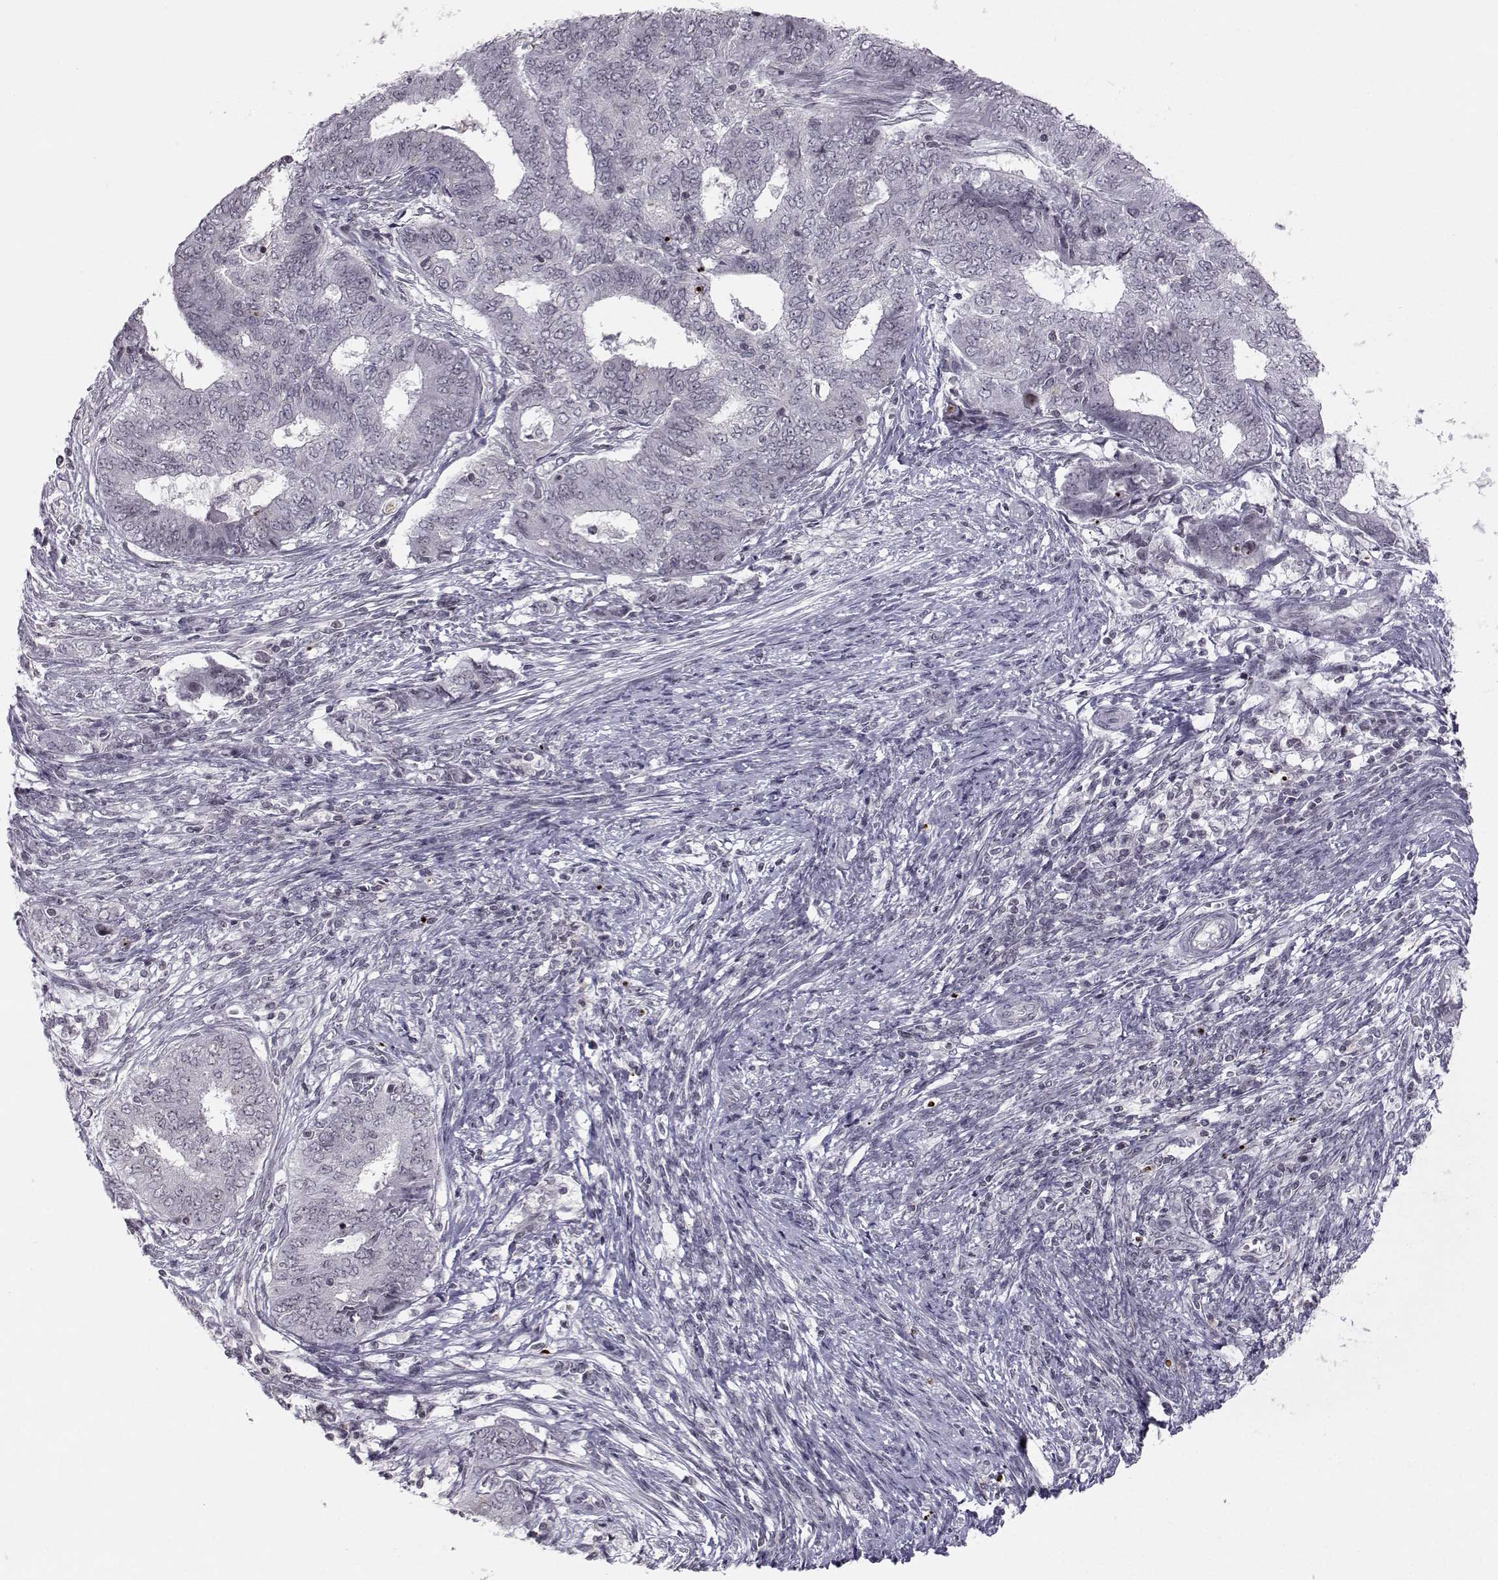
{"staining": {"intensity": "negative", "quantity": "none", "location": "none"}, "tissue": "endometrial cancer", "cell_type": "Tumor cells", "image_type": "cancer", "snomed": [{"axis": "morphology", "description": "Adenocarcinoma, NOS"}, {"axis": "topography", "description": "Endometrium"}], "caption": "Protein analysis of endometrial cancer reveals no significant positivity in tumor cells. Brightfield microscopy of immunohistochemistry stained with DAB (brown) and hematoxylin (blue), captured at high magnification.", "gene": "MARCHF4", "patient": {"sex": "female", "age": 62}}